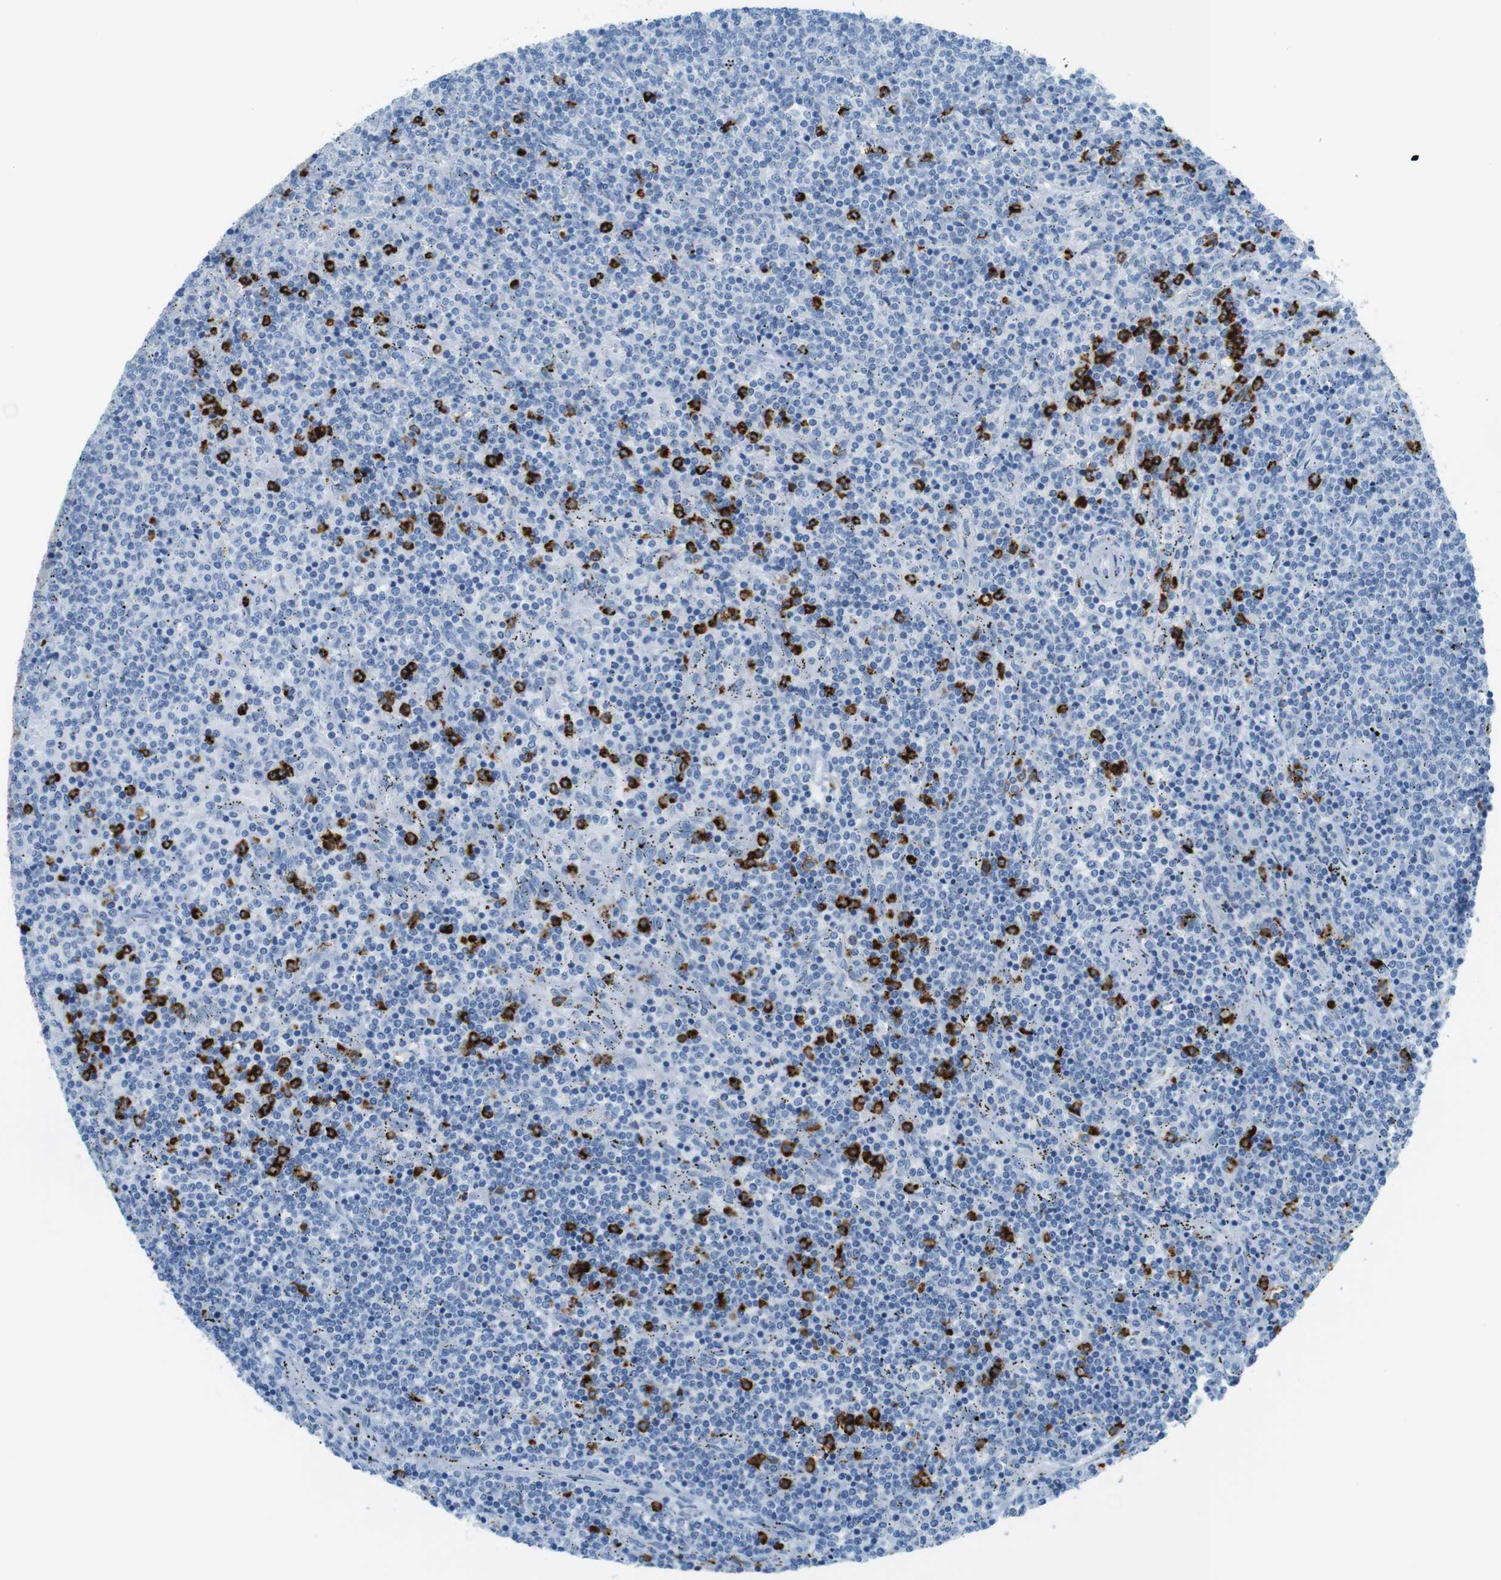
{"staining": {"intensity": "negative", "quantity": "none", "location": "none"}, "tissue": "lymphoma", "cell_type": "Tumor cells", "image_type": "cancer", "snomed": [{"axis": "morphology", "description": "Malignant lymphoma, non-Hodgkin's type, Low grade"}, {"axis": "topography", "description": "Spleen"}], "caption": "Image shows no protein expression in tumor cells of low-grade malignant lymphoma, non-Hodgkin's type tissue. Brightfield microscopy of IHC stained with DAB (brown) and hematoxylin (blue), captured at high magnification.", "gene": "MCEMP1", "patient": {"sex": "female", "age": 50}}